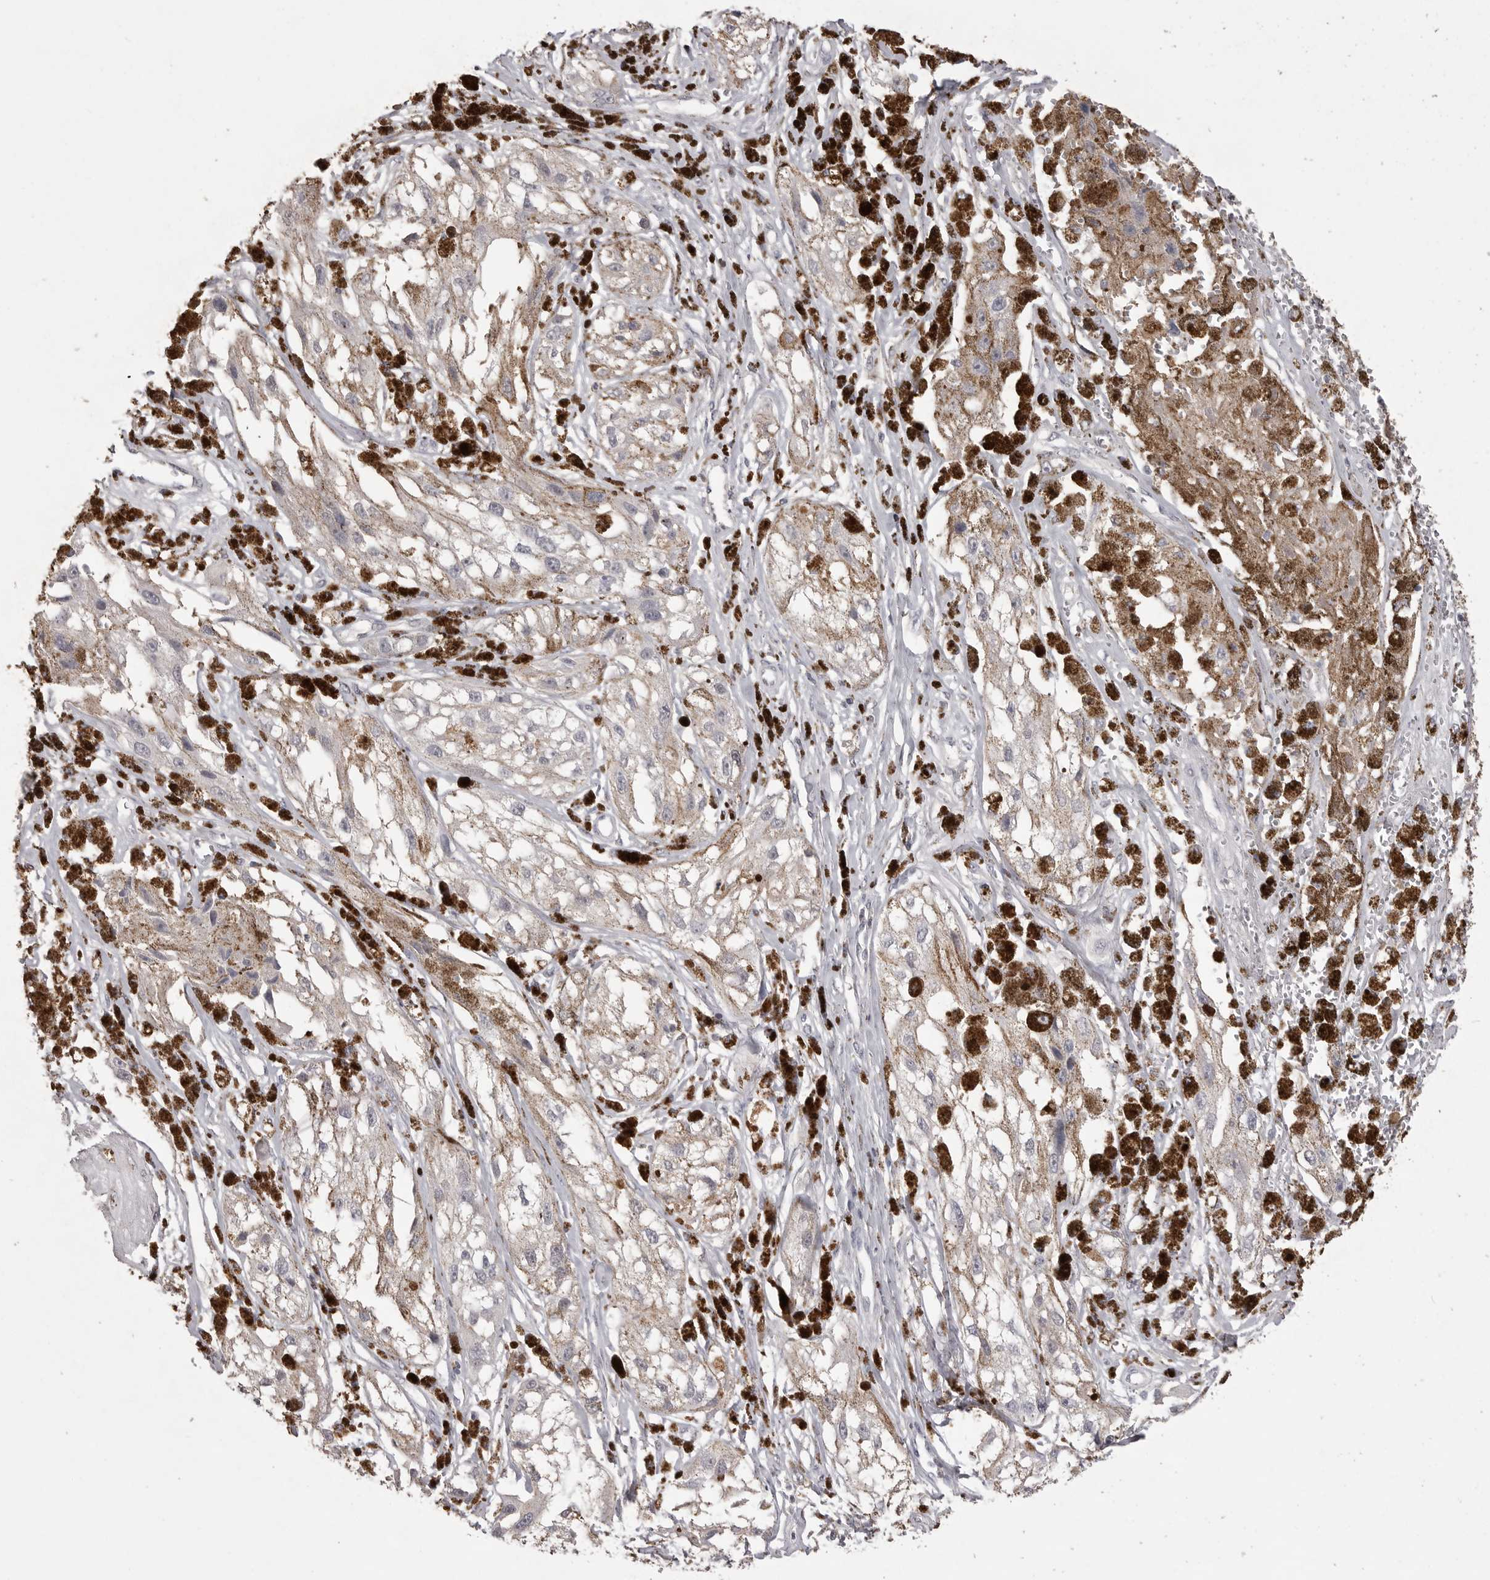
{"staining": {"intensity": "weak", "quantity": ">75%", "location": "cytoplasmic/membranous"}, "tissue": "melanoma", "cell_type": "Tumor cells", "image_type": "cancer", "snomed": [{"axis": "morphology", "description": "Malignant melanoma, NOS"}, {"axis": "topography", "description": "Skin"}], "caption": "IHC of human malignant melanoma reveals low levels of weak cytoplasmic/membranous expression in approximately >75% of tumor cells. The staining is performed using DAB (3,3'-diaminobenzidine) brown chromogen to label protein expression. The nuclei are counter-stained blue using hematoxylin.", "gene": "MMP7", "patient": {"sex": "male", "age": 88}}